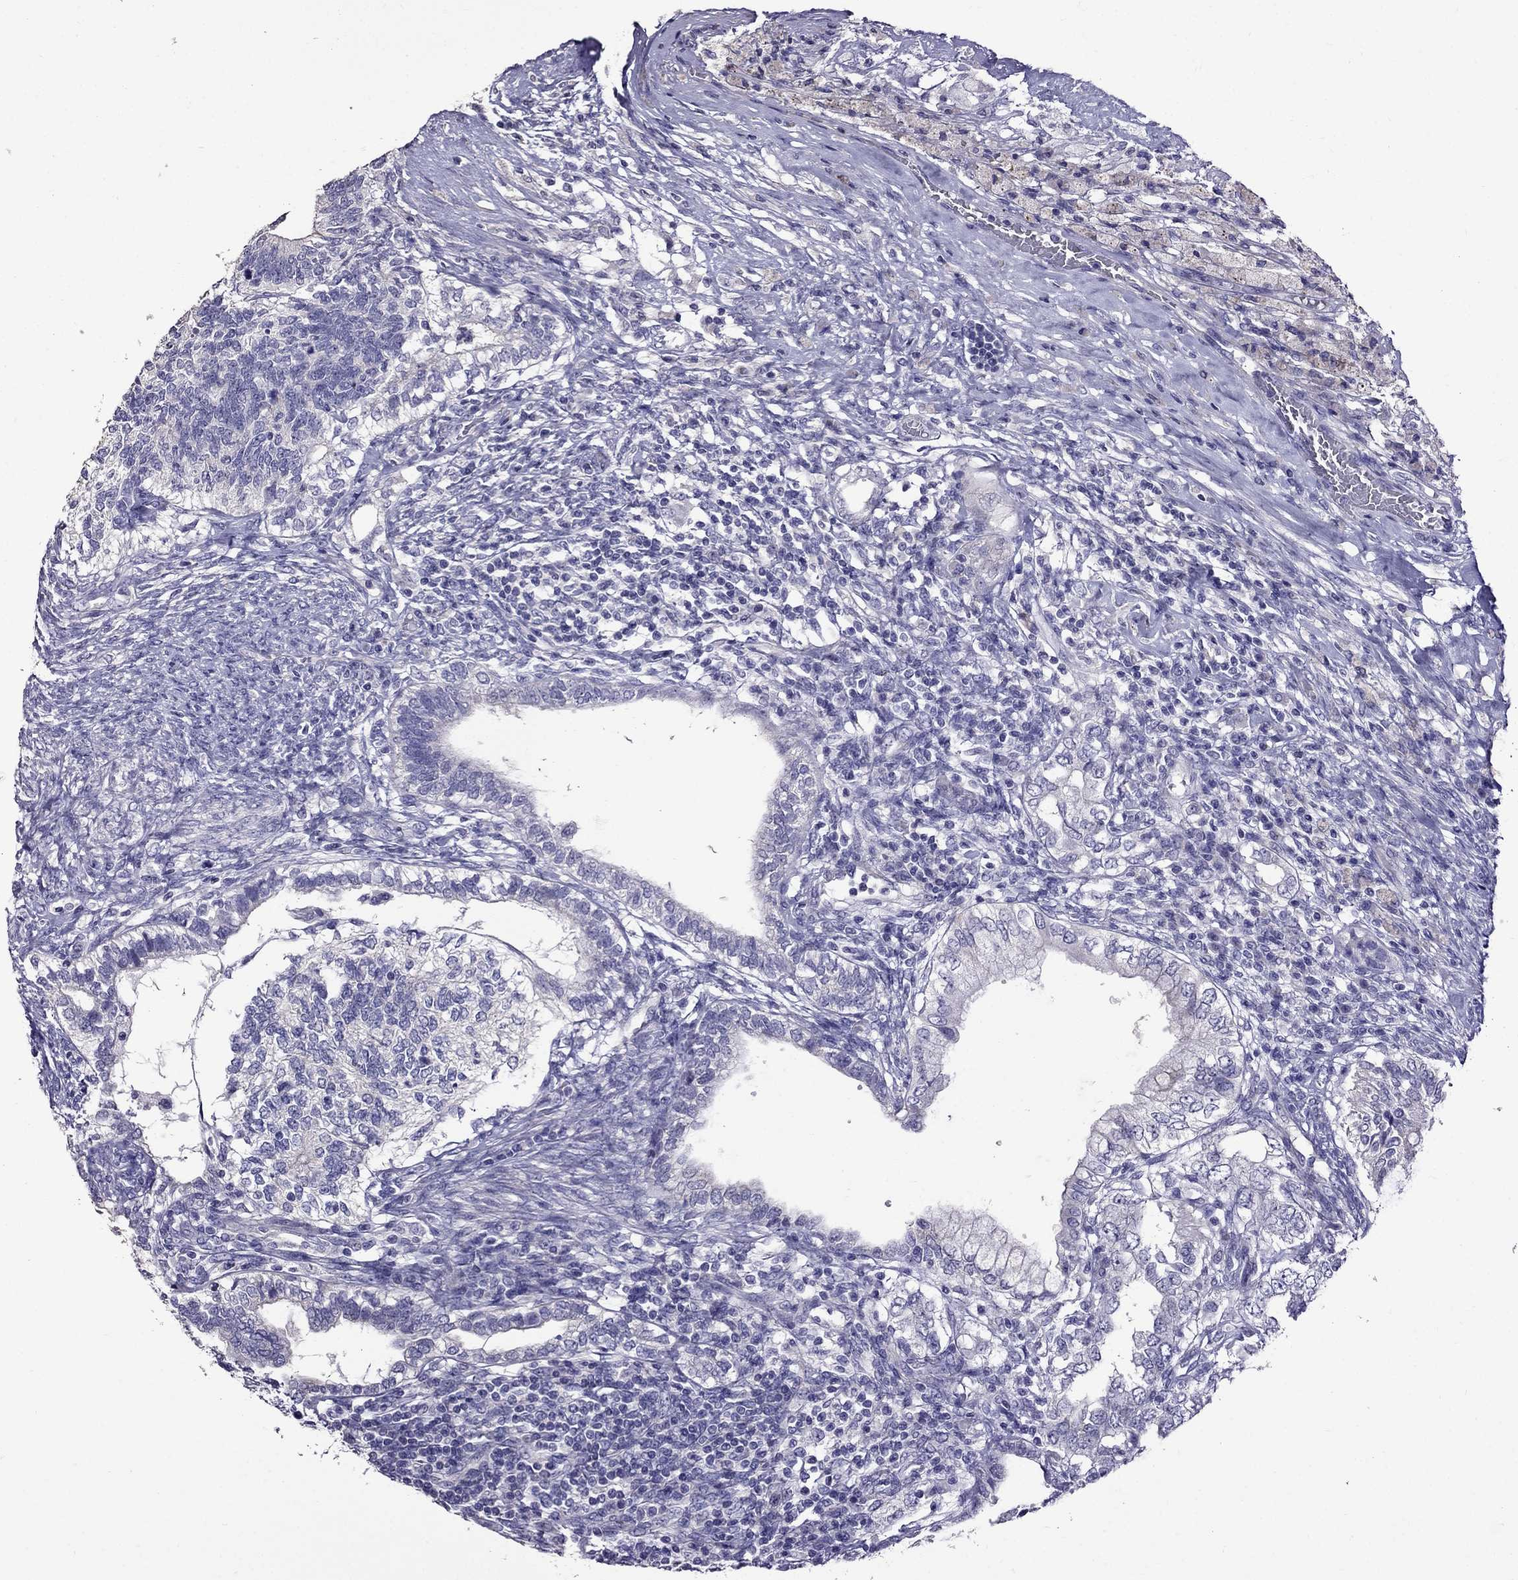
{"staining": {"intensity": "negative", "quantity": "none", "location": "none"}, "tissue": "testis cancer", "cell_type": "Tumor cells", "image_type": "cancer", "snomed": [{"axis": "morphology", "description": "Seminoma, NOS"}, {"axis": "morphology", "description": "Carcinoma, Embryonal, NOS"}, {"axis": "topography", "description": "Testis"}], "caption": "Immunohistochemistry micrograph of neoplastic tissue: human embryonal carcinoma (testis) stained with DAB (3,3'-diaminobenzidine) shows no significant protein positivity in tumor cells.", "gene": "OXCT2", "patient": {"sex": "male", "age": 41}}